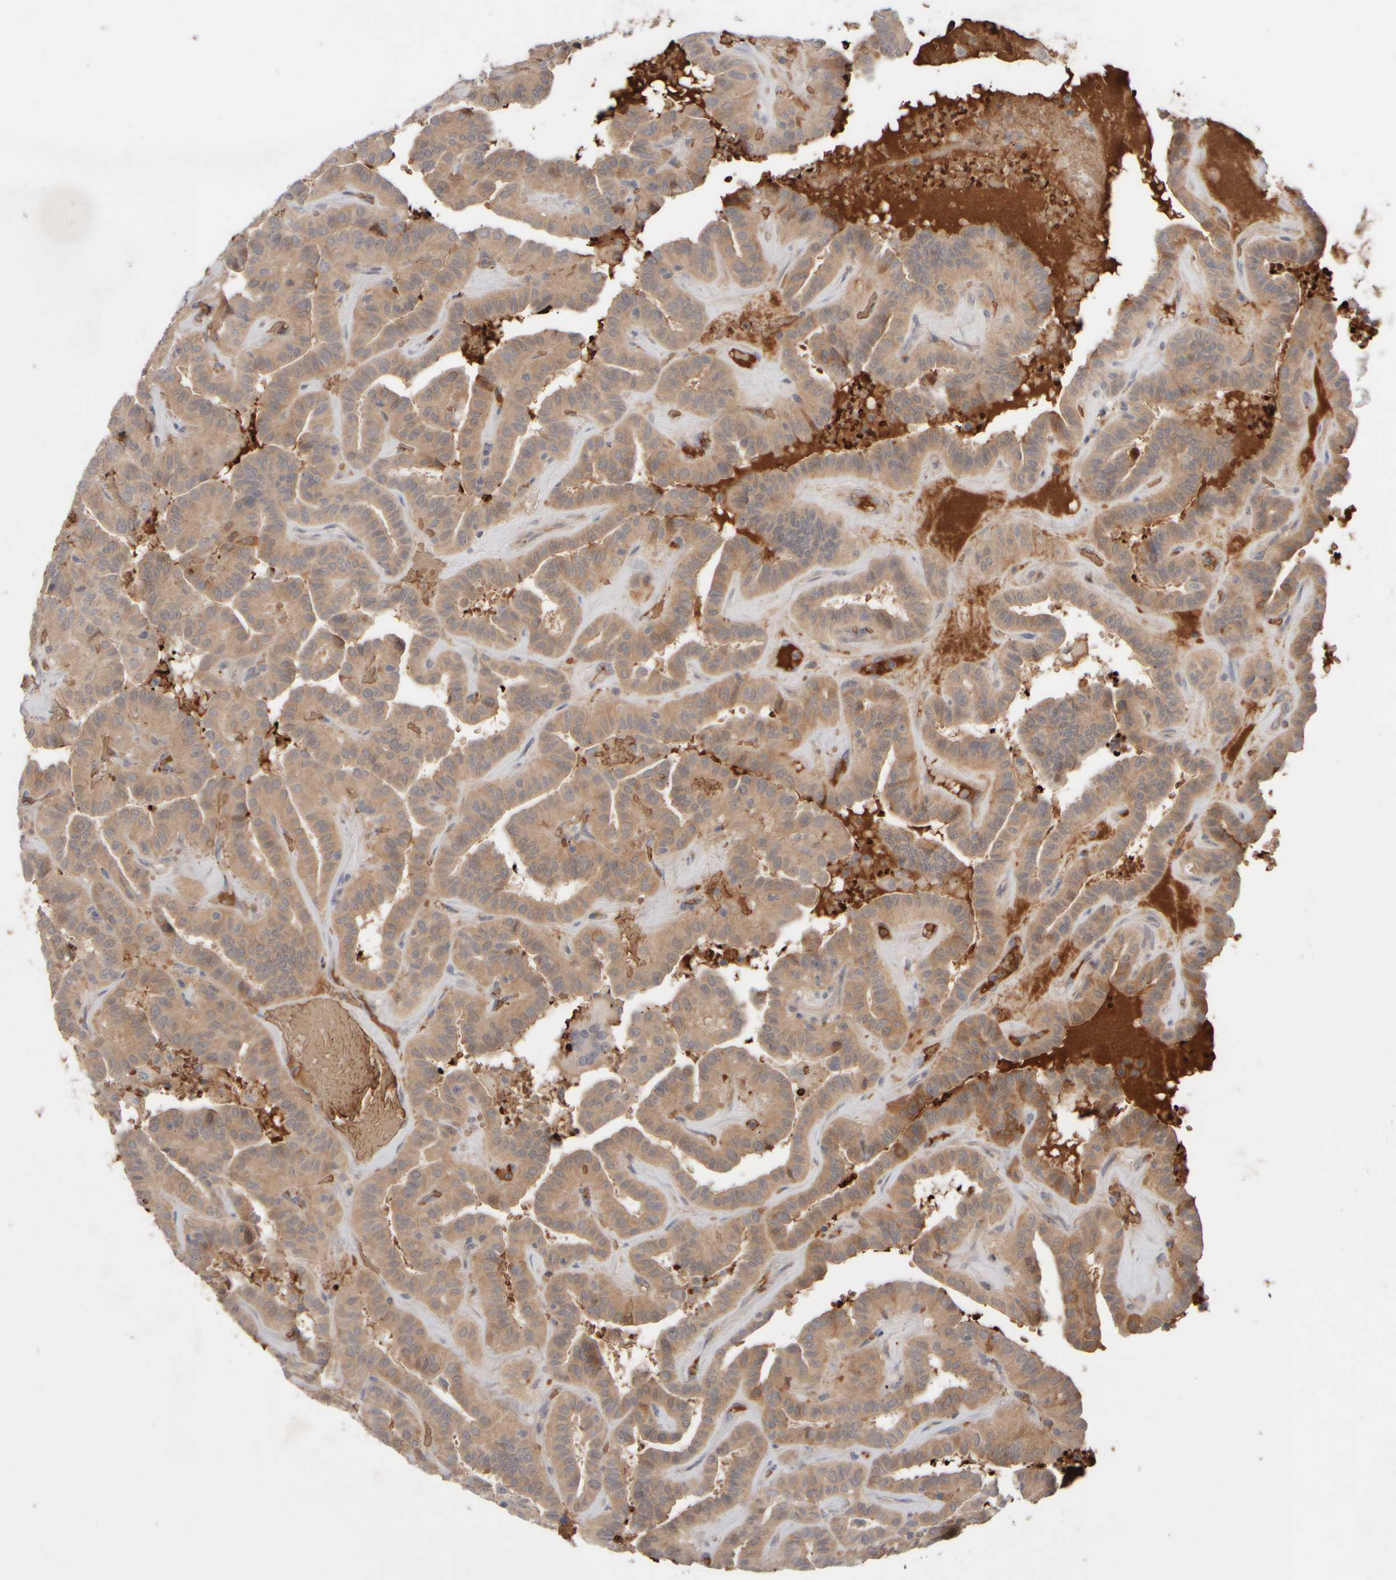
{"staining": {"intensity": "weak", "quantity": ">75%", "location": "cytoplasmic/membranous"}, "tissue": "thyroid cancer", "cell_type": "Tumor cells", "image_type": "cancer", "snomed": [{"axis": "morphology", "description": "Papillary adenocarcinoma, NOS"}, {"axis": "topography", "description": "Thyroid gland"}], "caption": "Immunohistochemistry image of human thyroid papillary adenocarcinoma stained for a protein (brown), which displays low levels of weak cytoplasmic/membranous staining in about >75% of tumor cells.", "gene": "MST1", "patient": {"sex": "male", "age": 77}}